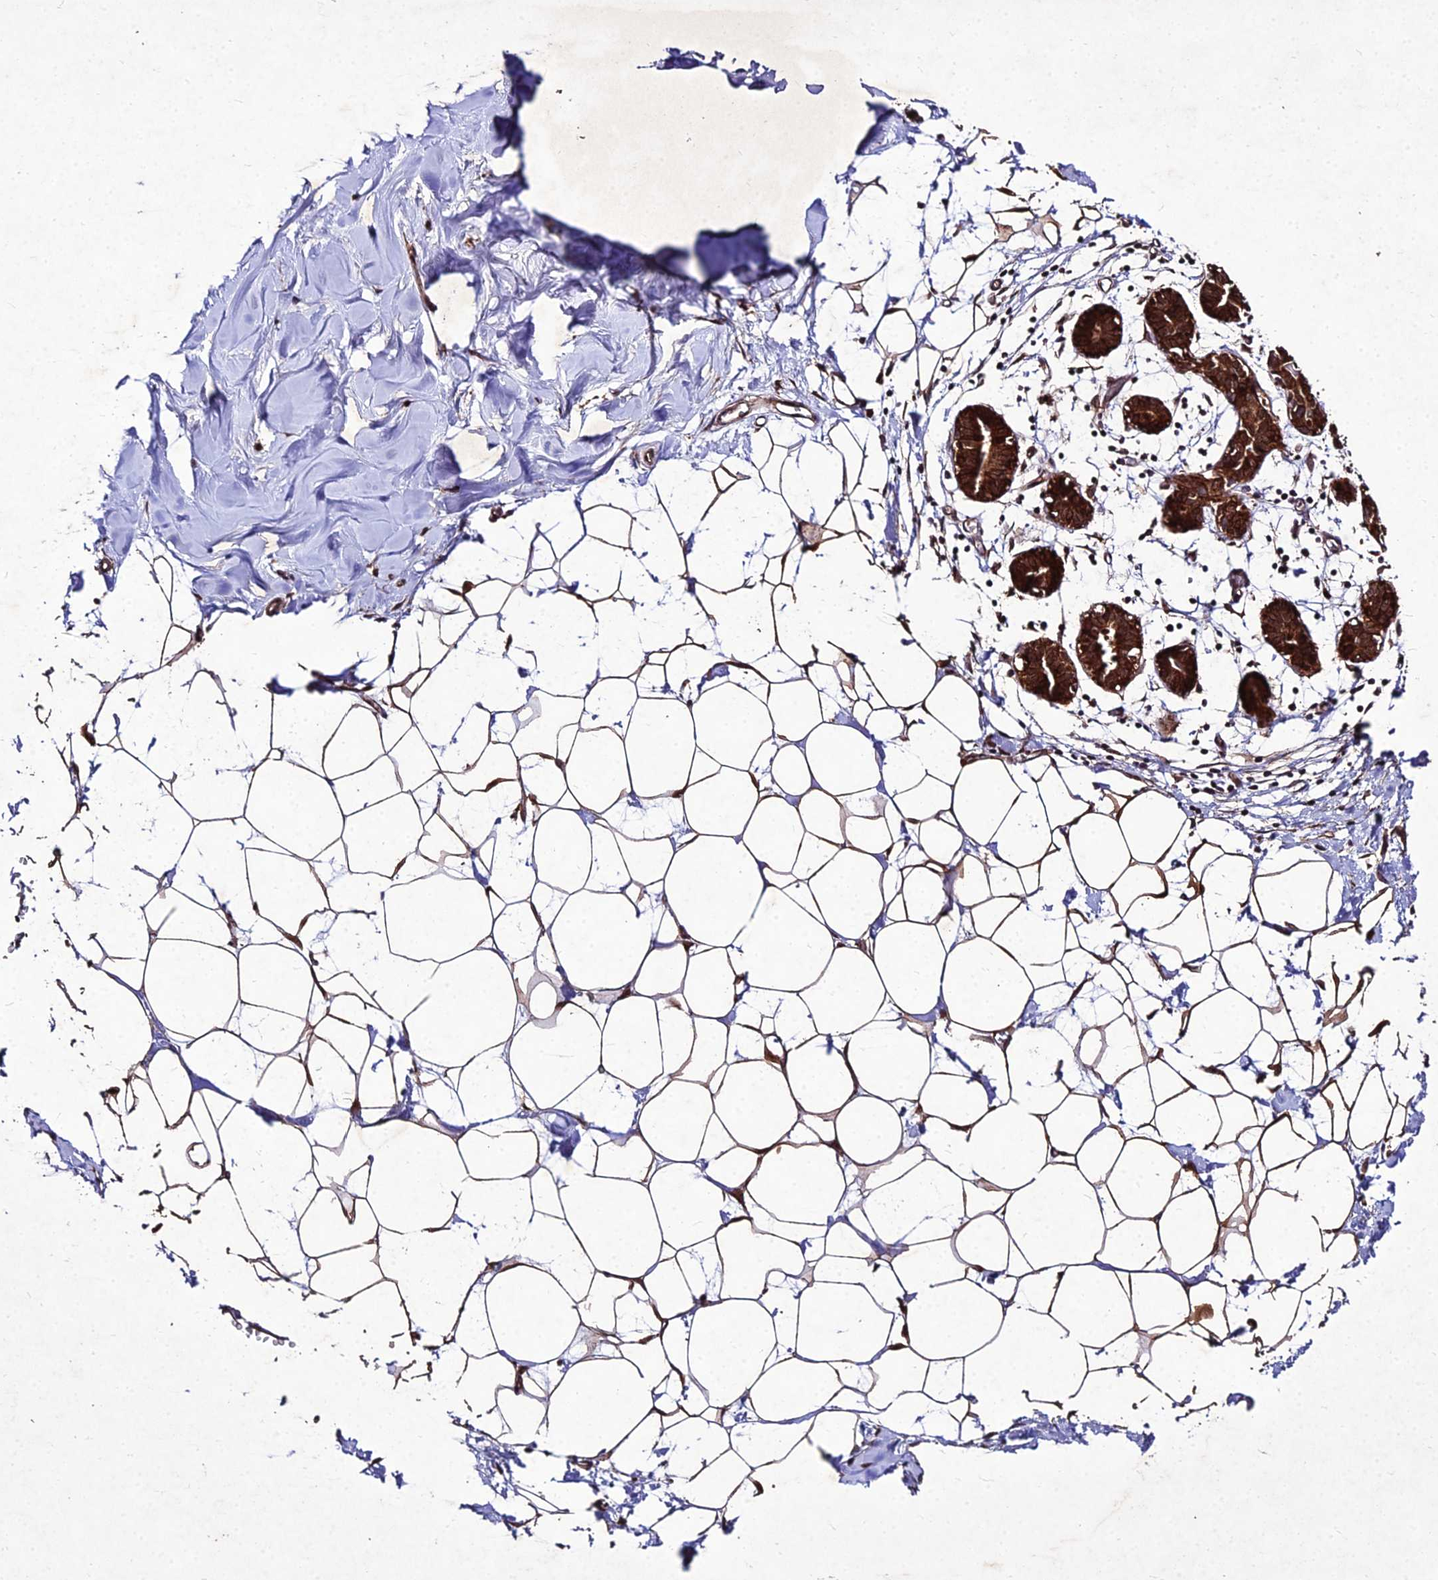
{"staining": {"intensity": "strong", "quantity": ">75%", "location": "cytoplasmic/membranous,nuclear"}, "tissue": "breast", "cell_type": "Adipocytes", "image_type": "normal", "snomed": [{"axis": "morphology", "description": "Normal tissue, NOS"}, {"axis": "topography", "description": "Breast"}], "caption": "Approximately >75% of adipocytes in benign breast exhibit strong cytoplasmic/membranous,nuclear protein staining as visualized by brown immunohistochemical staining.", "gene": "ZNF766", "patient": {"sex": "female", "age": 27}}